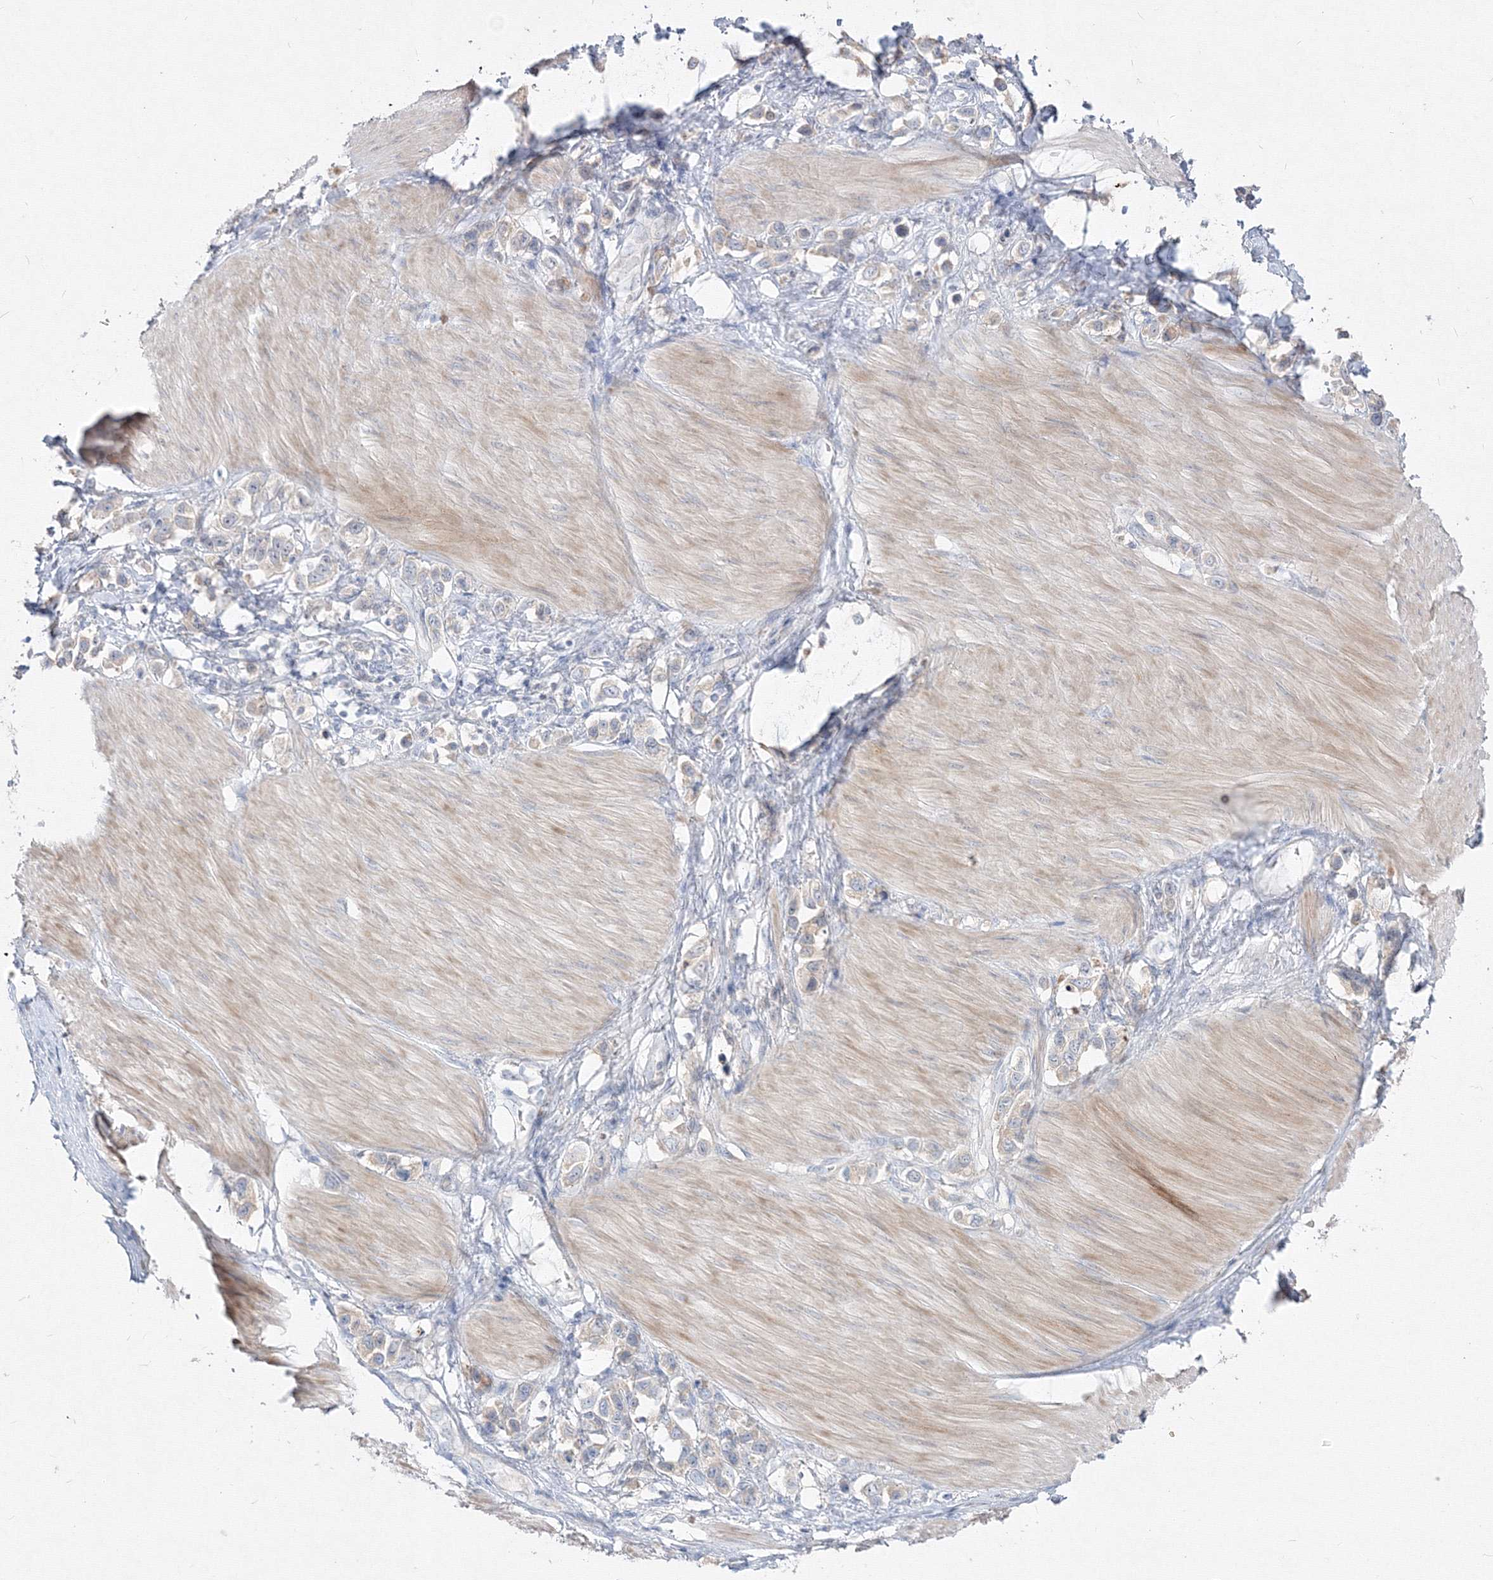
{"staining": {"intensity": "weak", "quantity": "25%-75%", "location": "cytoplasmic/membranous"}, "tissue": "stomach cancer", "cell_type": "Tumor cells", "image_type": "cancer", "snomed": [{"axis": "morphology", "description": "Adenocarcinoma, NOS"}, {"axis": "topography", "description": "Stomach"}], "caption": "Stomach cancer stained for a protein (brown) shows weak cytoplasmic/membranous positive staining in about 25%-75% of tumor cells.", "gene": "FBXL8", "patient": {"sex": "female", "age": 65}}